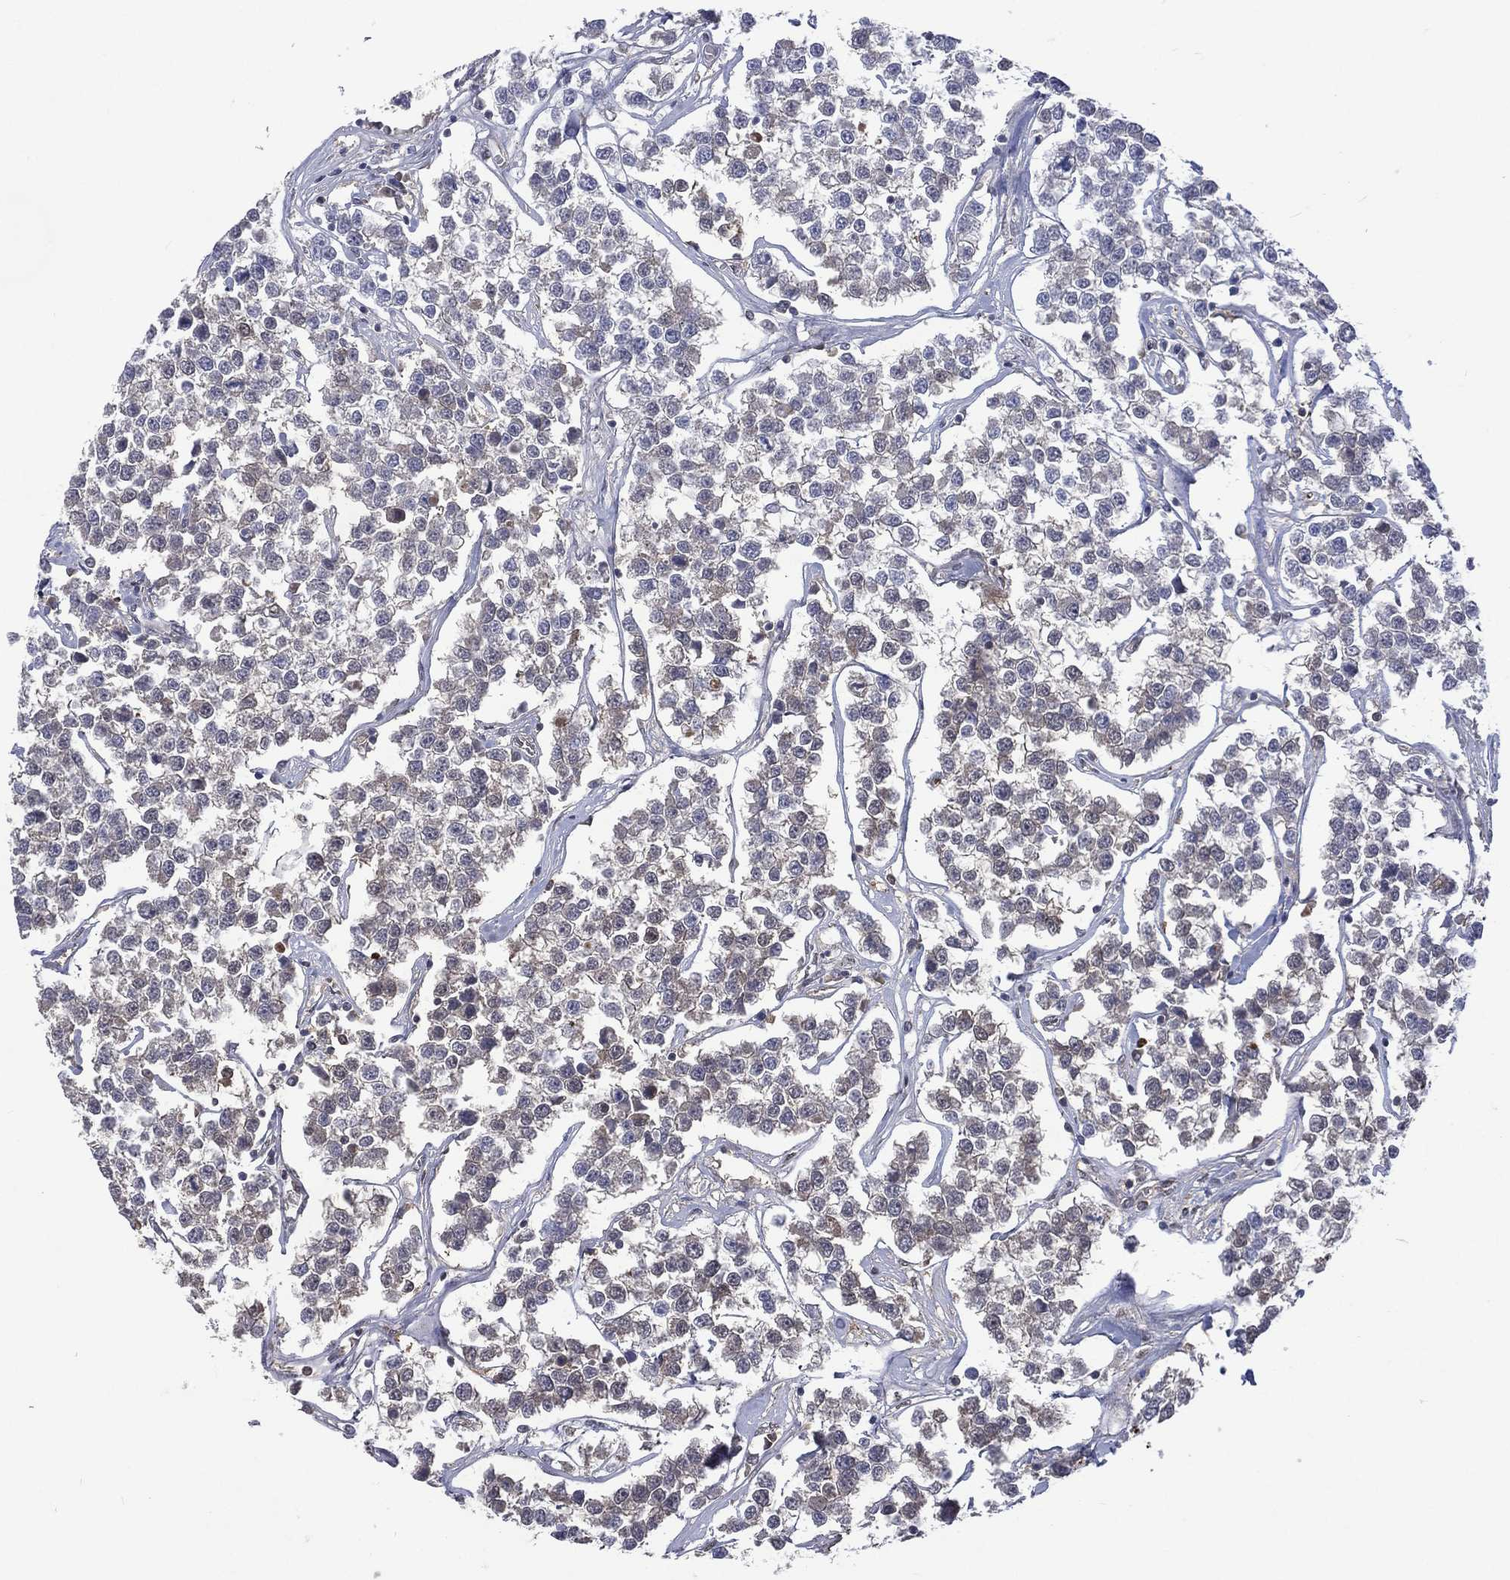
{"staining": {"intensity": "negative", "quantity": "none", "location": "none"}, "tissue": "testis cancer", "cell_type": "Tumor cells", "image_type": "cancer", "snomed": [{"axis": "morphology", "description": "Seminoma, NOS"}, {"axis": "topography", "description": "Testis"}], "caption": "This is a photomicrograph of immunohistochemistry staining of testis cancer, which shows no staining in tumor cells.", "gene": "MTAP", "patient": {"sex": "male", "age": 59}}